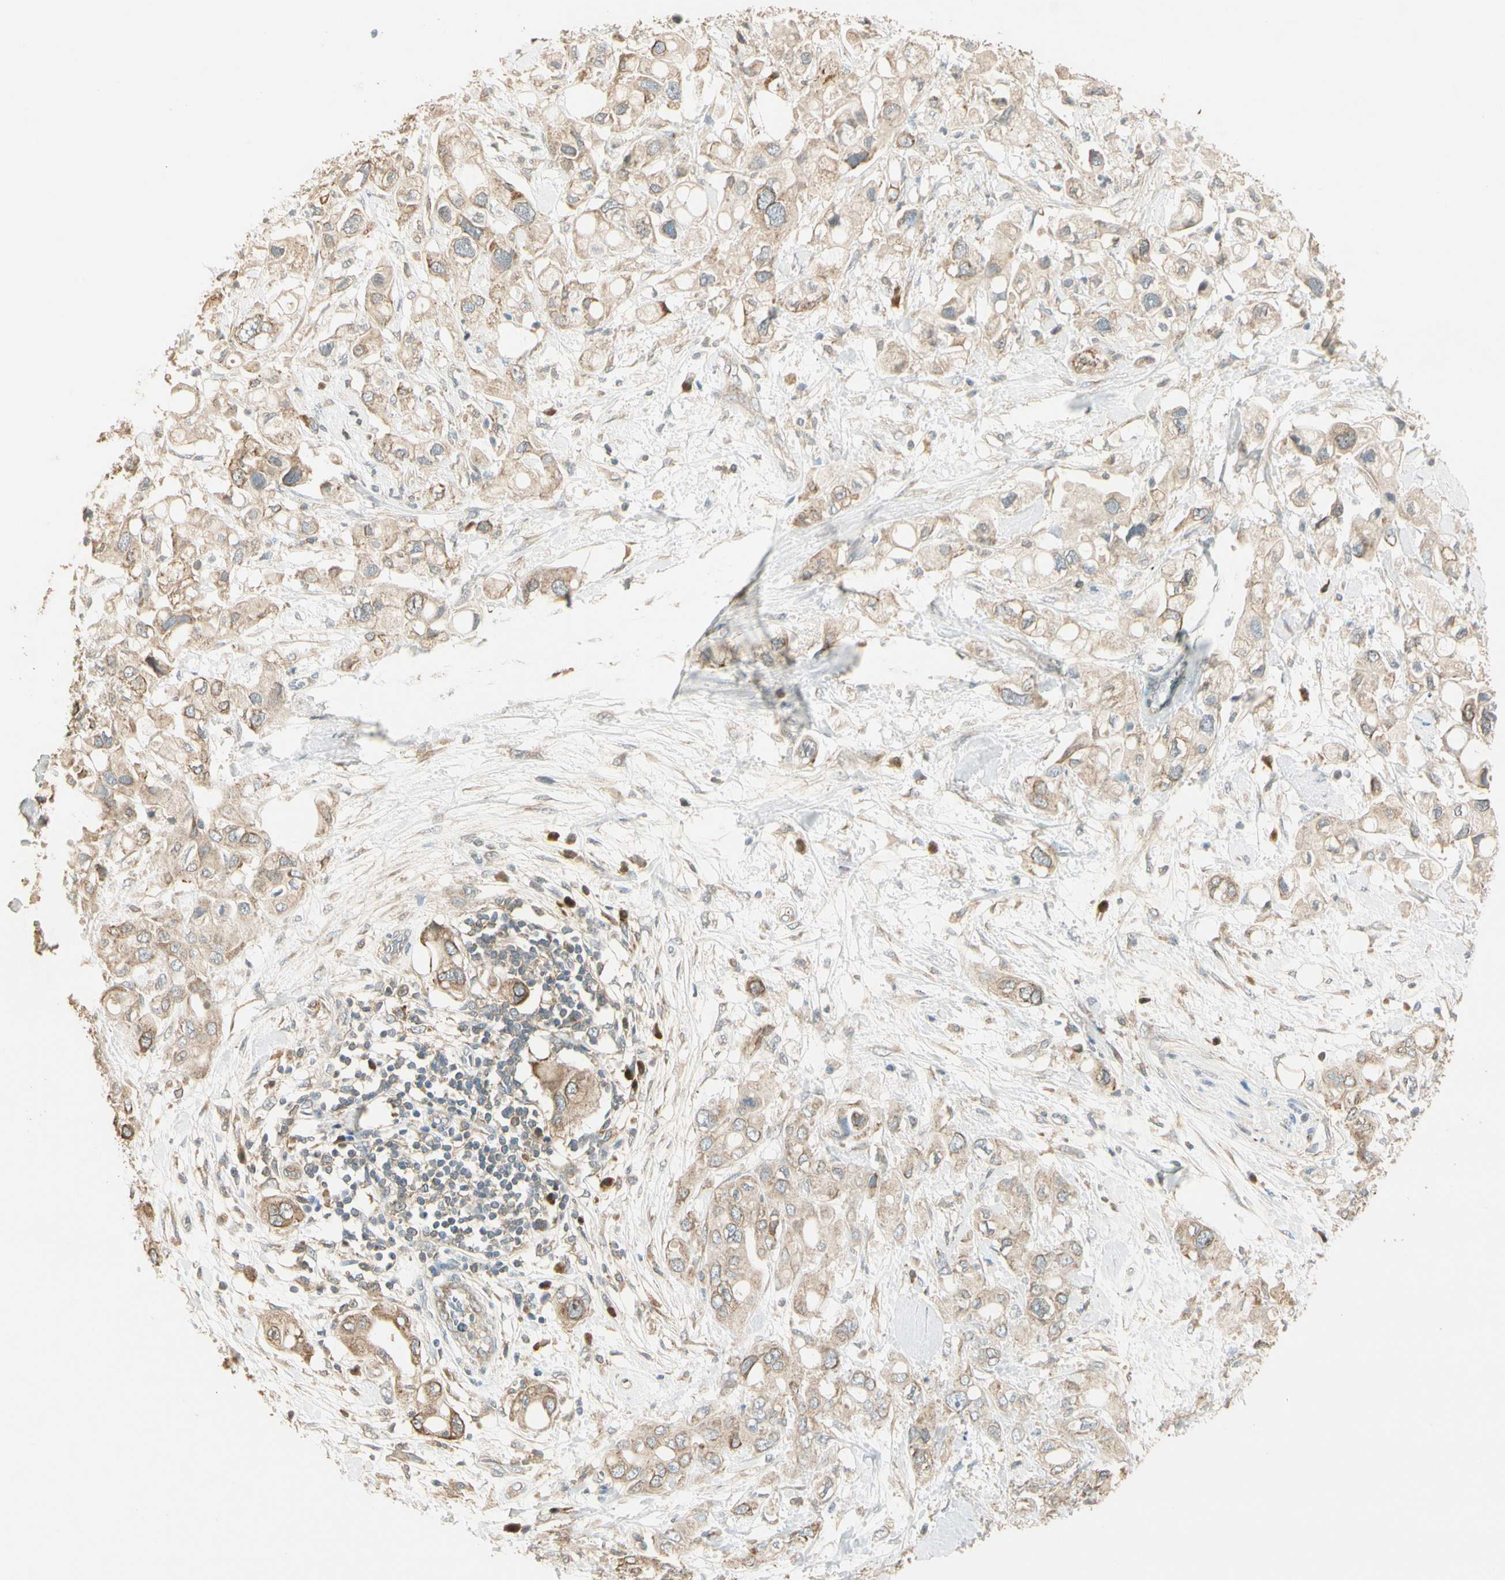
{"staining": {"intensity": "weak", "quantity": ">75%", "location": "cytoplasmic/membranous"}, "tissue": "pancreatic cancer", "cell_type": "Tumor cells", "image_type": "cancer", "snomed": [{"axis": "morphology", "description": "Adenocarcinoma, NOS"}, {"axis": "topography", "description": "Pancreas"}], "caption": "Approximately >75% of tumor cells in human pancreatic cancer (adenocarcinoma) exhibit weak cytoplasmic/membranous protein expression as visualized by brown immunohistochemical staining.", "gene": "PLXNA1", "patient": {"sex": "female", "age": 56}}